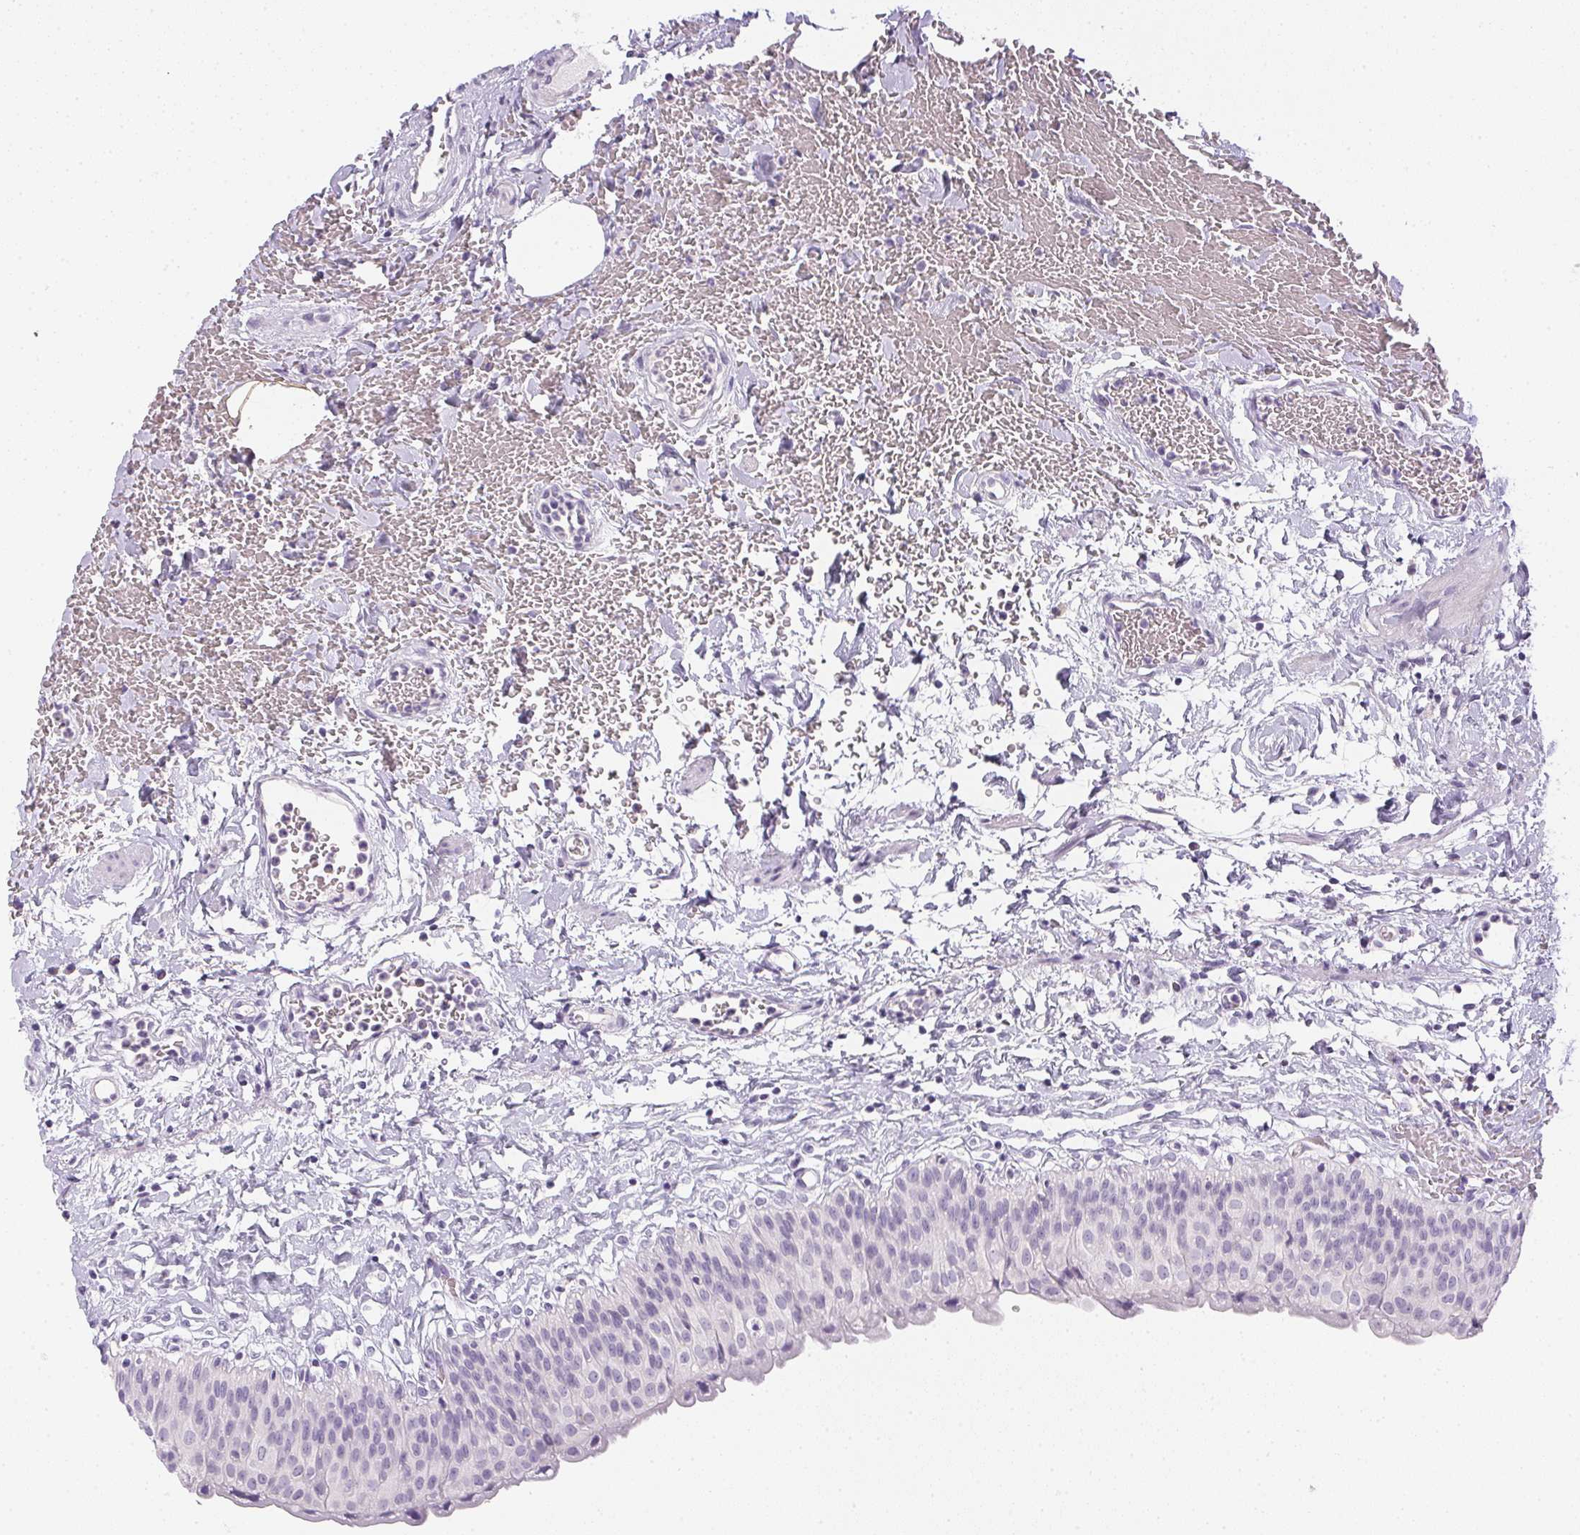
{"staining": {"intensity": "negative", "quantity": "none", "location": "none"}, "tissue": "urinary bladder", "cell_type": "Urothelial cells", "image_type": "normal", "snomed": [{"axis": "morphology", "description": "Normal tissue, NOS"}, {"axis": "topography", "description": "Urinary bladder"}], "caption": "The immunohistochemistry (IHC) photomicrograph has no significant staining in urothelial cells of urinary bladder.", "gene": "PPY", "patient": {"sex": "male", "age": 55}}